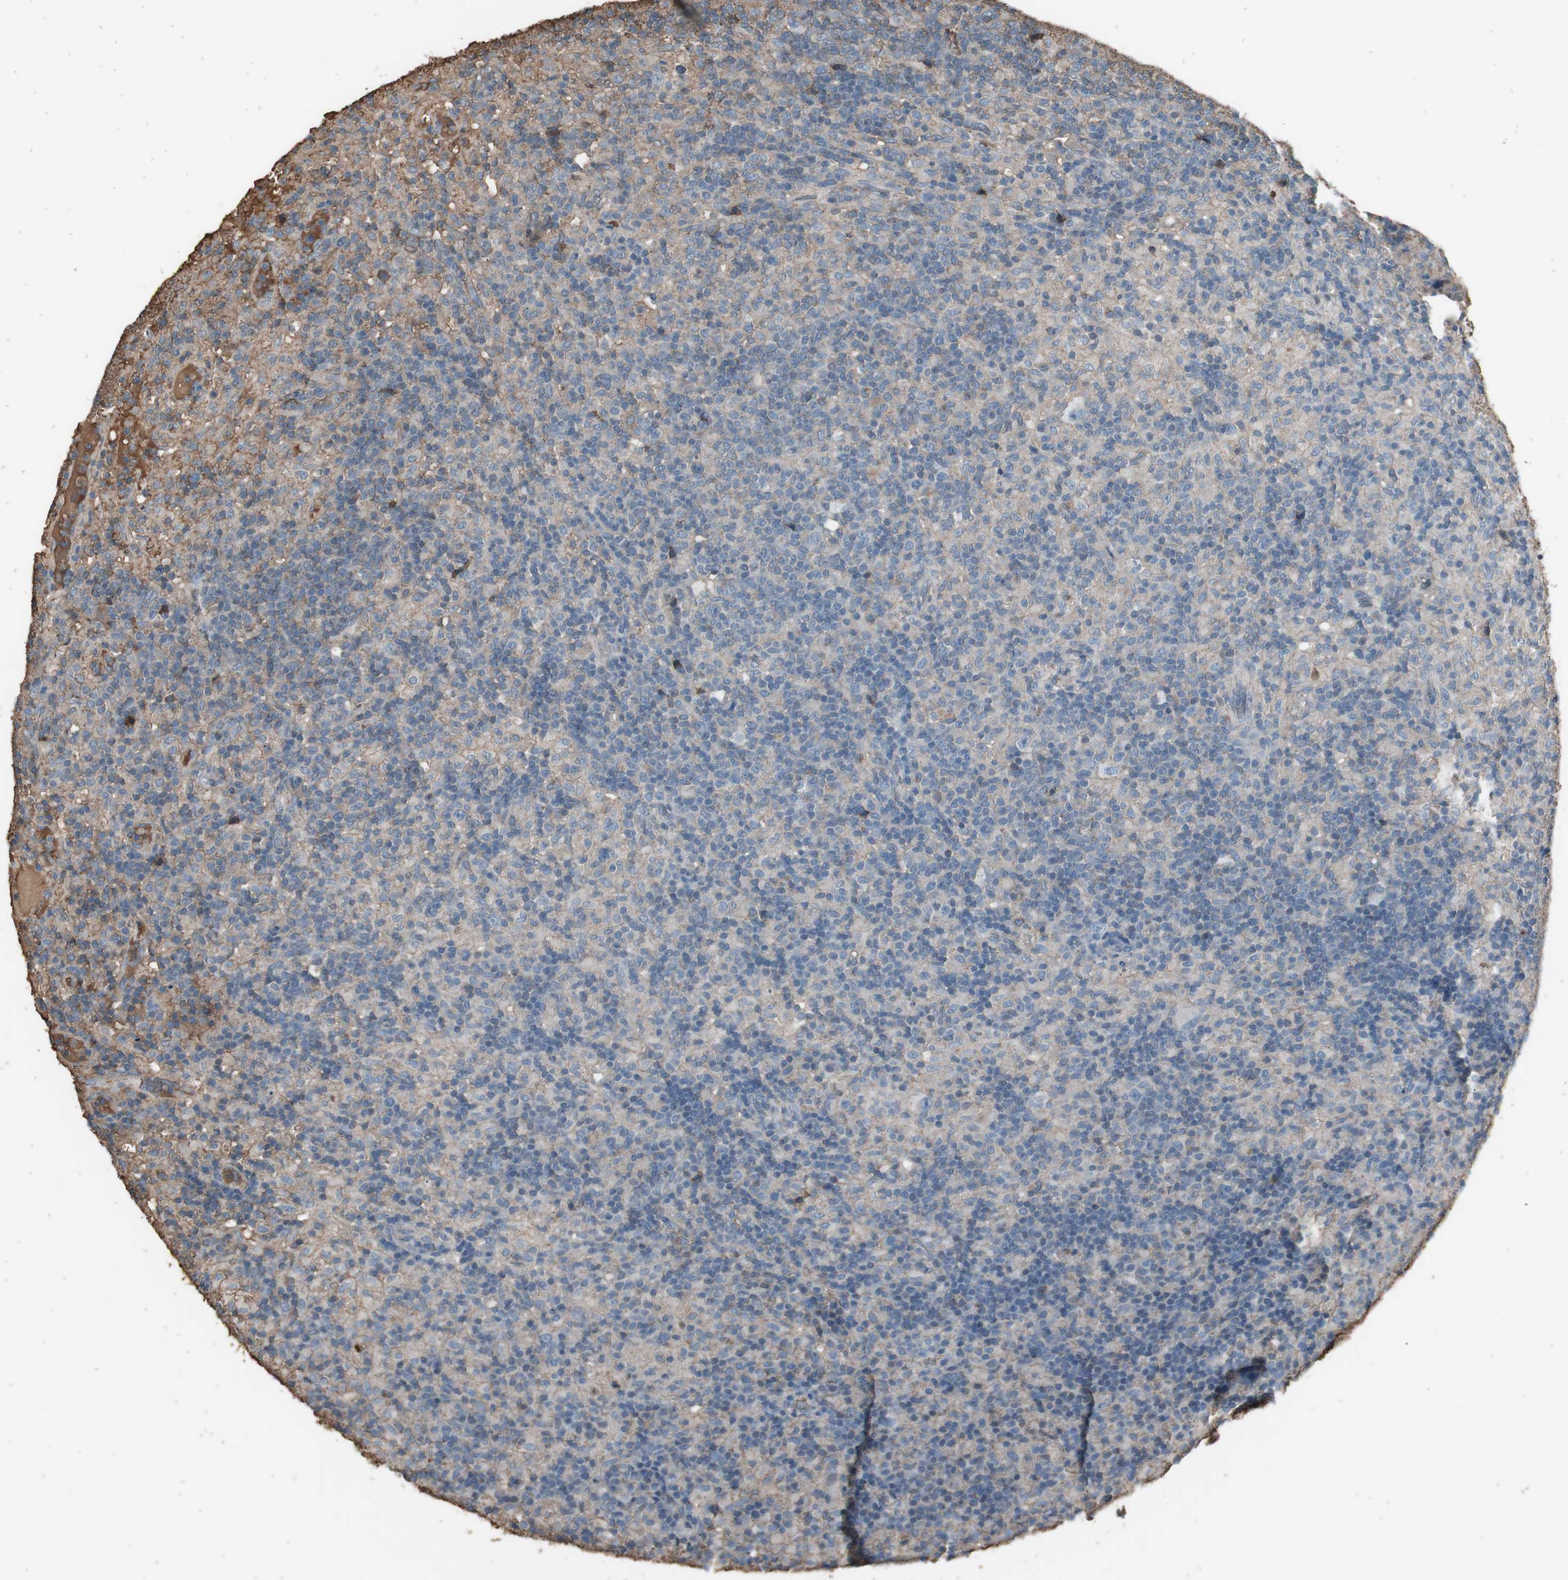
{"staining": {"intensity": "negative", "quantity": "none", "location": "none"}, "tissue": "lymphoma", "cell_type": "Tumor cells", "image_type": "cancer", "snomed": [{"axis": "morphology", "description": "Hodgkin's disease, NOS"}, {"axis": "topography", "description": "Lymph node"}], "caption": "An image of lymphoma stained for a protein displays no brown staining in tumor cells.", "gene": "MMP14", "patient": {"sex": "male", "age": 70}}